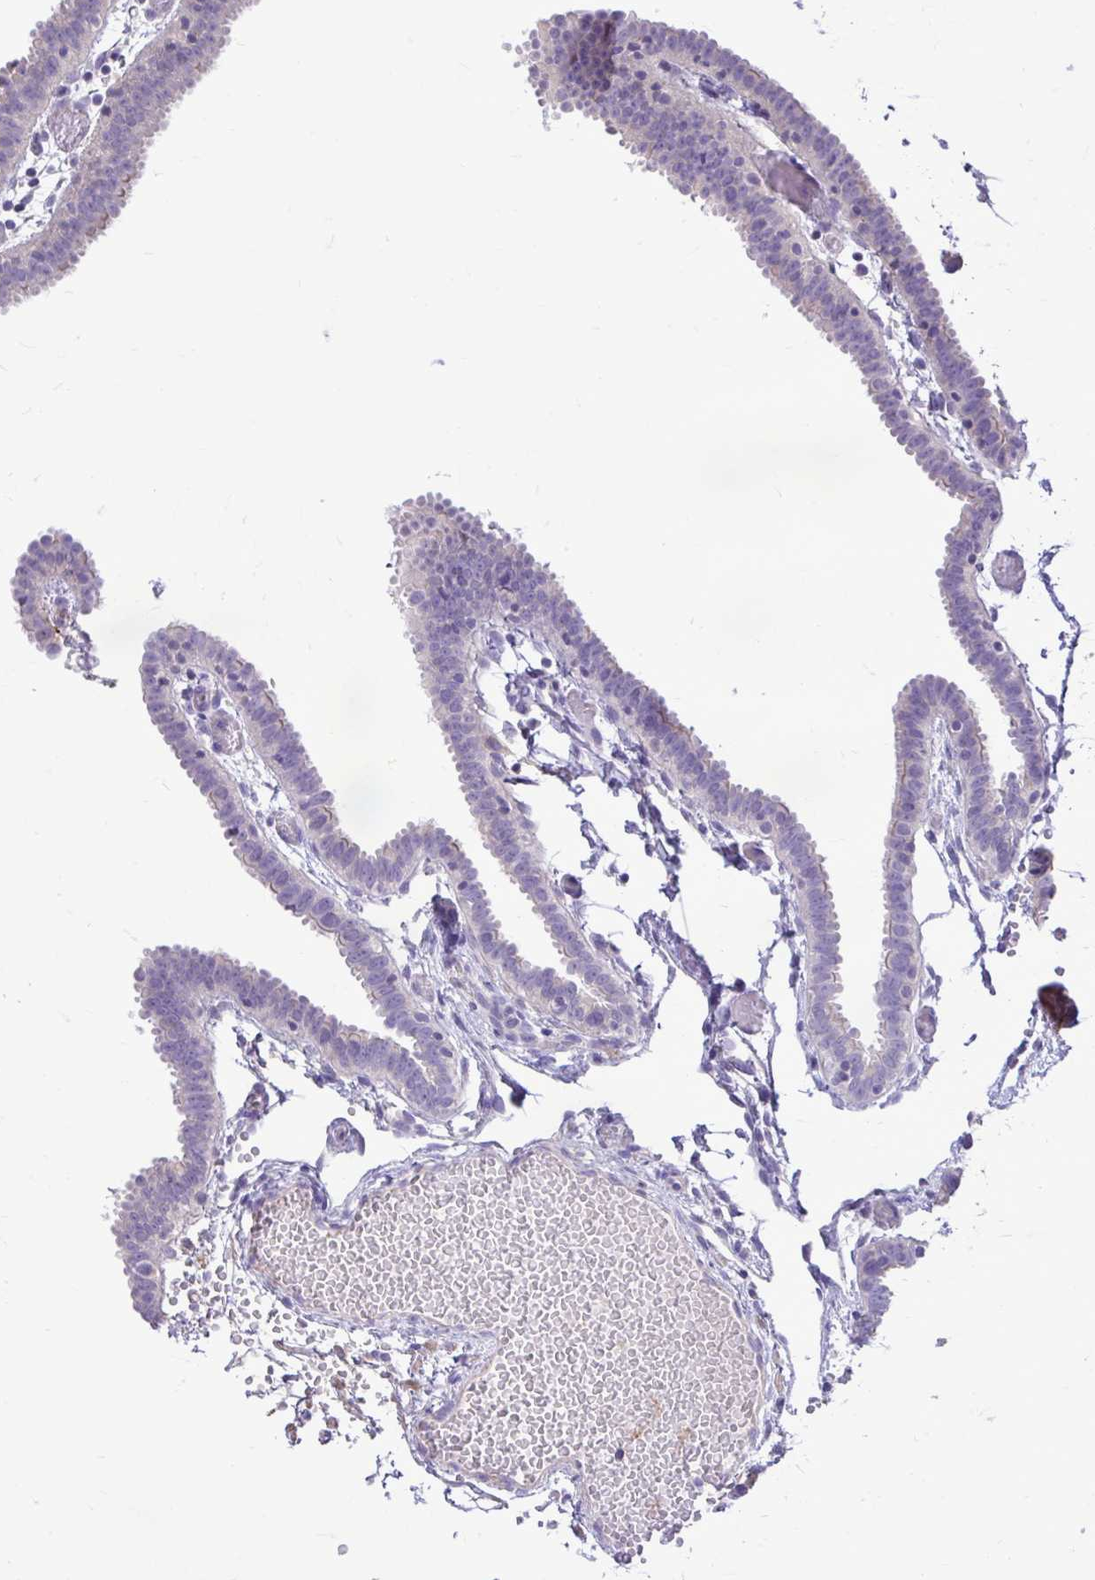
{"staining": {"intensity": "weak", "quantity": "<25%", "location": "cytoplasmic/membranous"}, "tissue": "fallopian tube", "cell_type": "Glandular cells", "image_type": "normal", "snomed": [{"axis": "morphology", "description": "Normal tissue, NOS"}, {"axis": "topography", "description": "Fallopian tube"}], "caption": "DAB (3,3'-diaminobenzidine) immunohistochemical staining of benign human fallopian tube demonstrates no significant positivity in glandular cells. (Brightfield microscopy of DAB (3,3'-diaminobenzidine) IHC at high magnification).", "gene": "TP53I11", "patient": {"sex": "female", "age": 37}}